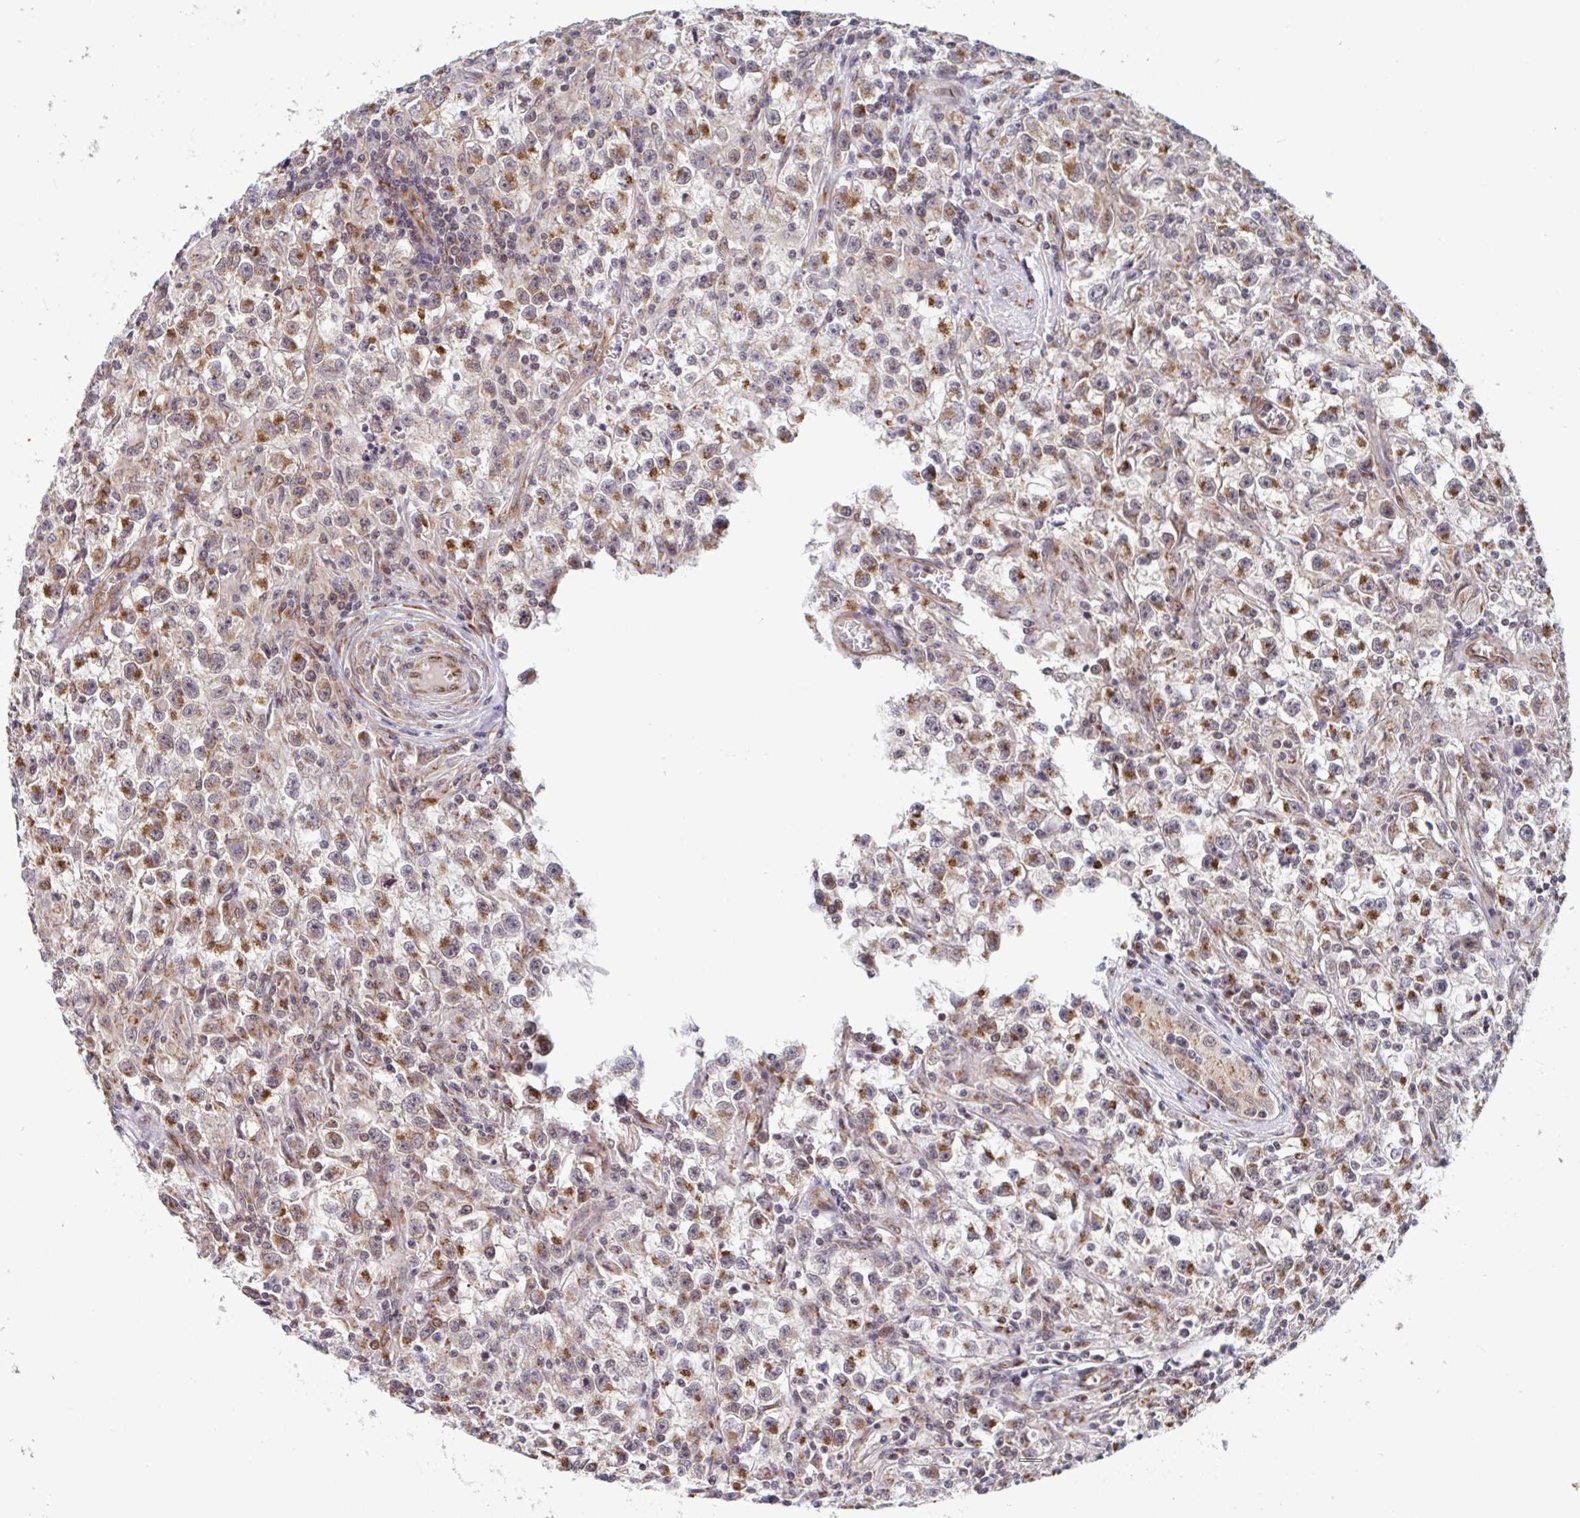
{"staining": {"intensity": "moderate", "quantity": ">75%", "location": "cytoplasmic/membranous"}, "tissue": "testis cancer", "cell_type": "Tumor cells", "image_type": "cancer", "snomed": [{"axis": "morphology", "description": "Seminoma, NOS"}, {"axis": "topography", "description": "Testis"}], "caption": "Tumor cells display medium levels of moderate cytoplasmic/membranous positivity in about >75% of cells in testis cancer (seminoma).", "gene": "ATP5MJ", "patient": {"sex": "male", "age": 31}}